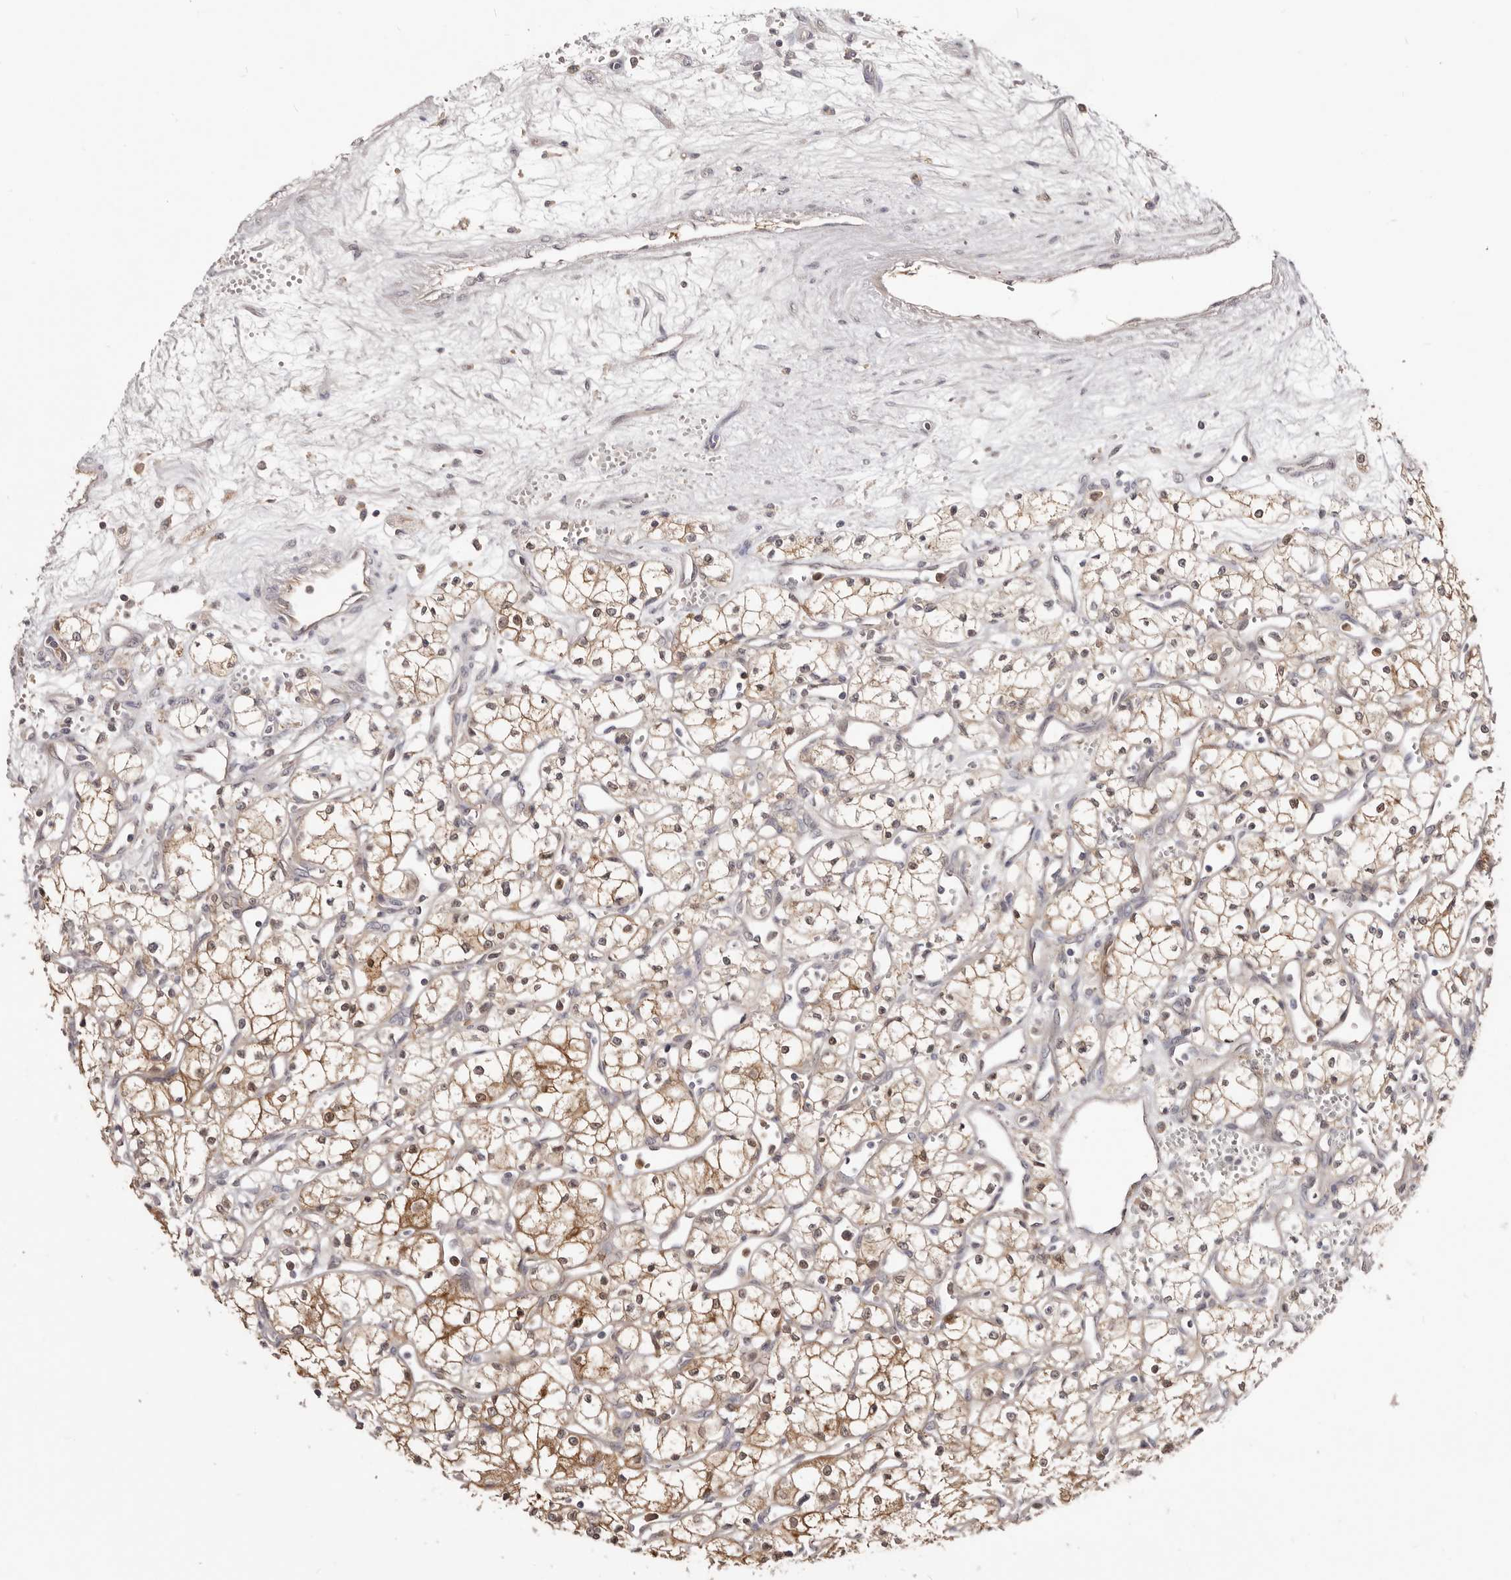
{"staining": {"intensity": "moderate", "quantity": ">75%", "location": "cytoplasmic/membranous"}, "tissue": "renal cancer", "cell_type": "Tumor cells", "image_type": "cancer", "snomed": [{"axis": "morphology", "description": "Adenocarcinoma, NOS"}, {"axis": "topography", "description": "Kidney"}], "caption": "Renal adenocarcinoma tissue demonstrates moderate cytoplasmic/membranous positivity in approximately >75% of tumor cells, visualized by immunohistochemistry.", "gene": "TC2N", "patient": {"sex": "male", "age": 59}}